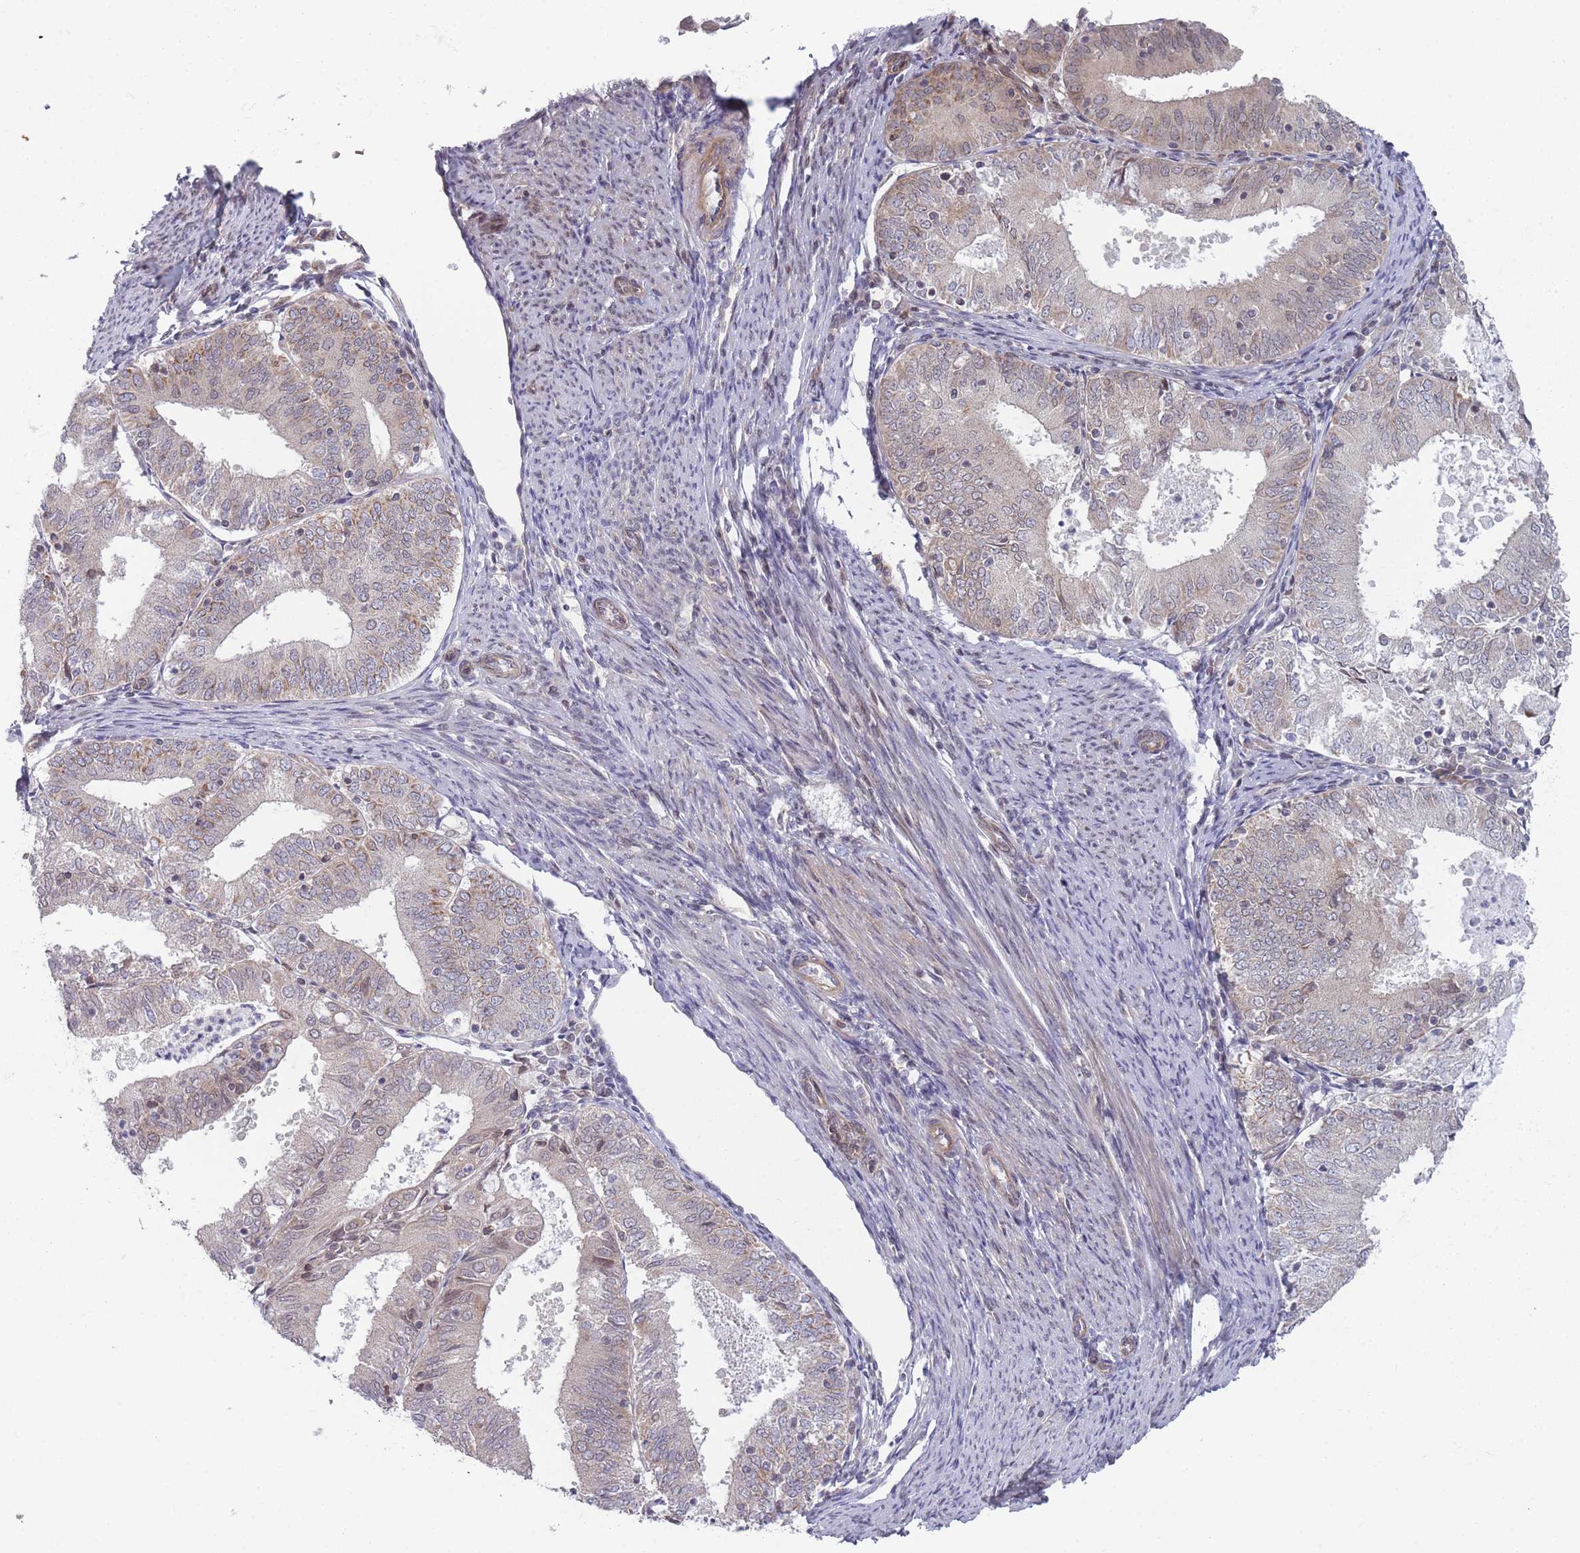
{"staining": {"intensity": "weak", "quantity": "<25%", "location": "cytoplasmic/membranous"}, "tissue": "endometrial cancer", "cell_type": "Tumor cells", "image_type": "cancer", "snomed": [{"axis": "morphology", "description": "Adenocarcinoma, NOS"}, {"axis": "topography", "description": "Endometrium"}], "caption": "Image shows no significant protein staining in tumor cells of endometrial cancer. The staining is performed using DAB brown chromogen with nuclei counter-stained in using hematoxylin.", "gene": "VRK2", "patient": {"sex": "female", "age": 57}}